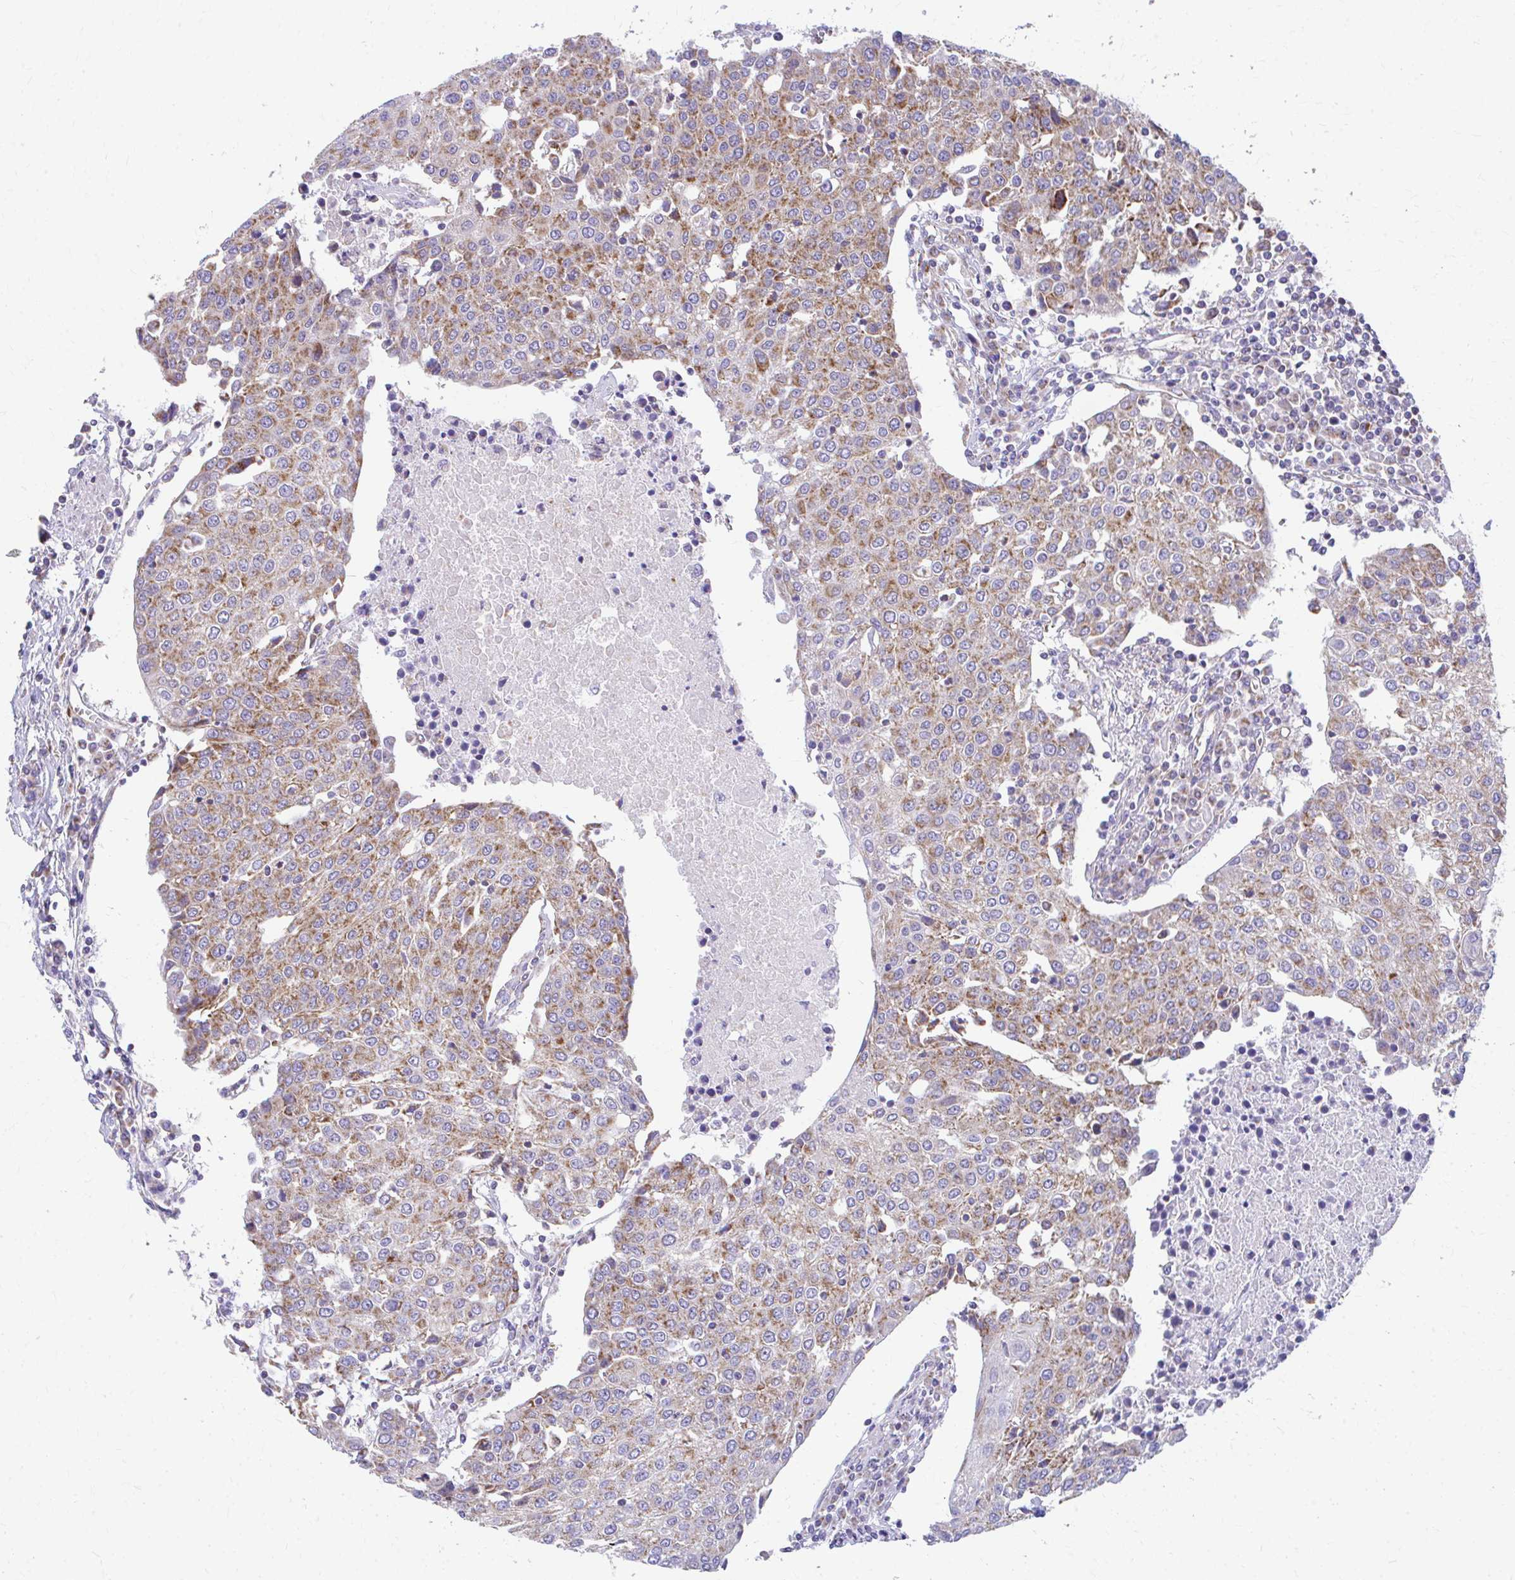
{"staining": {"intensity": "moderate", "quantity": ">75%", "location": "cytoplasmic/membranous"}, "tissue": "urothelial cancer", "cell_type": "Tumor cells", "image_type": "cancer", "snomed": [{"axis": "morphology", "description": "Urothelial carcinoma, High grade"}, {"axis": "topography", "description": "Urinary bladder"}], "caption": "Urothelial carcinoma (high-grade) stained with a protein marker demonstrates moderate staining in tumor cells.", "gene": "MRPL19", "patient": {"sex": "female", "age": 85}}